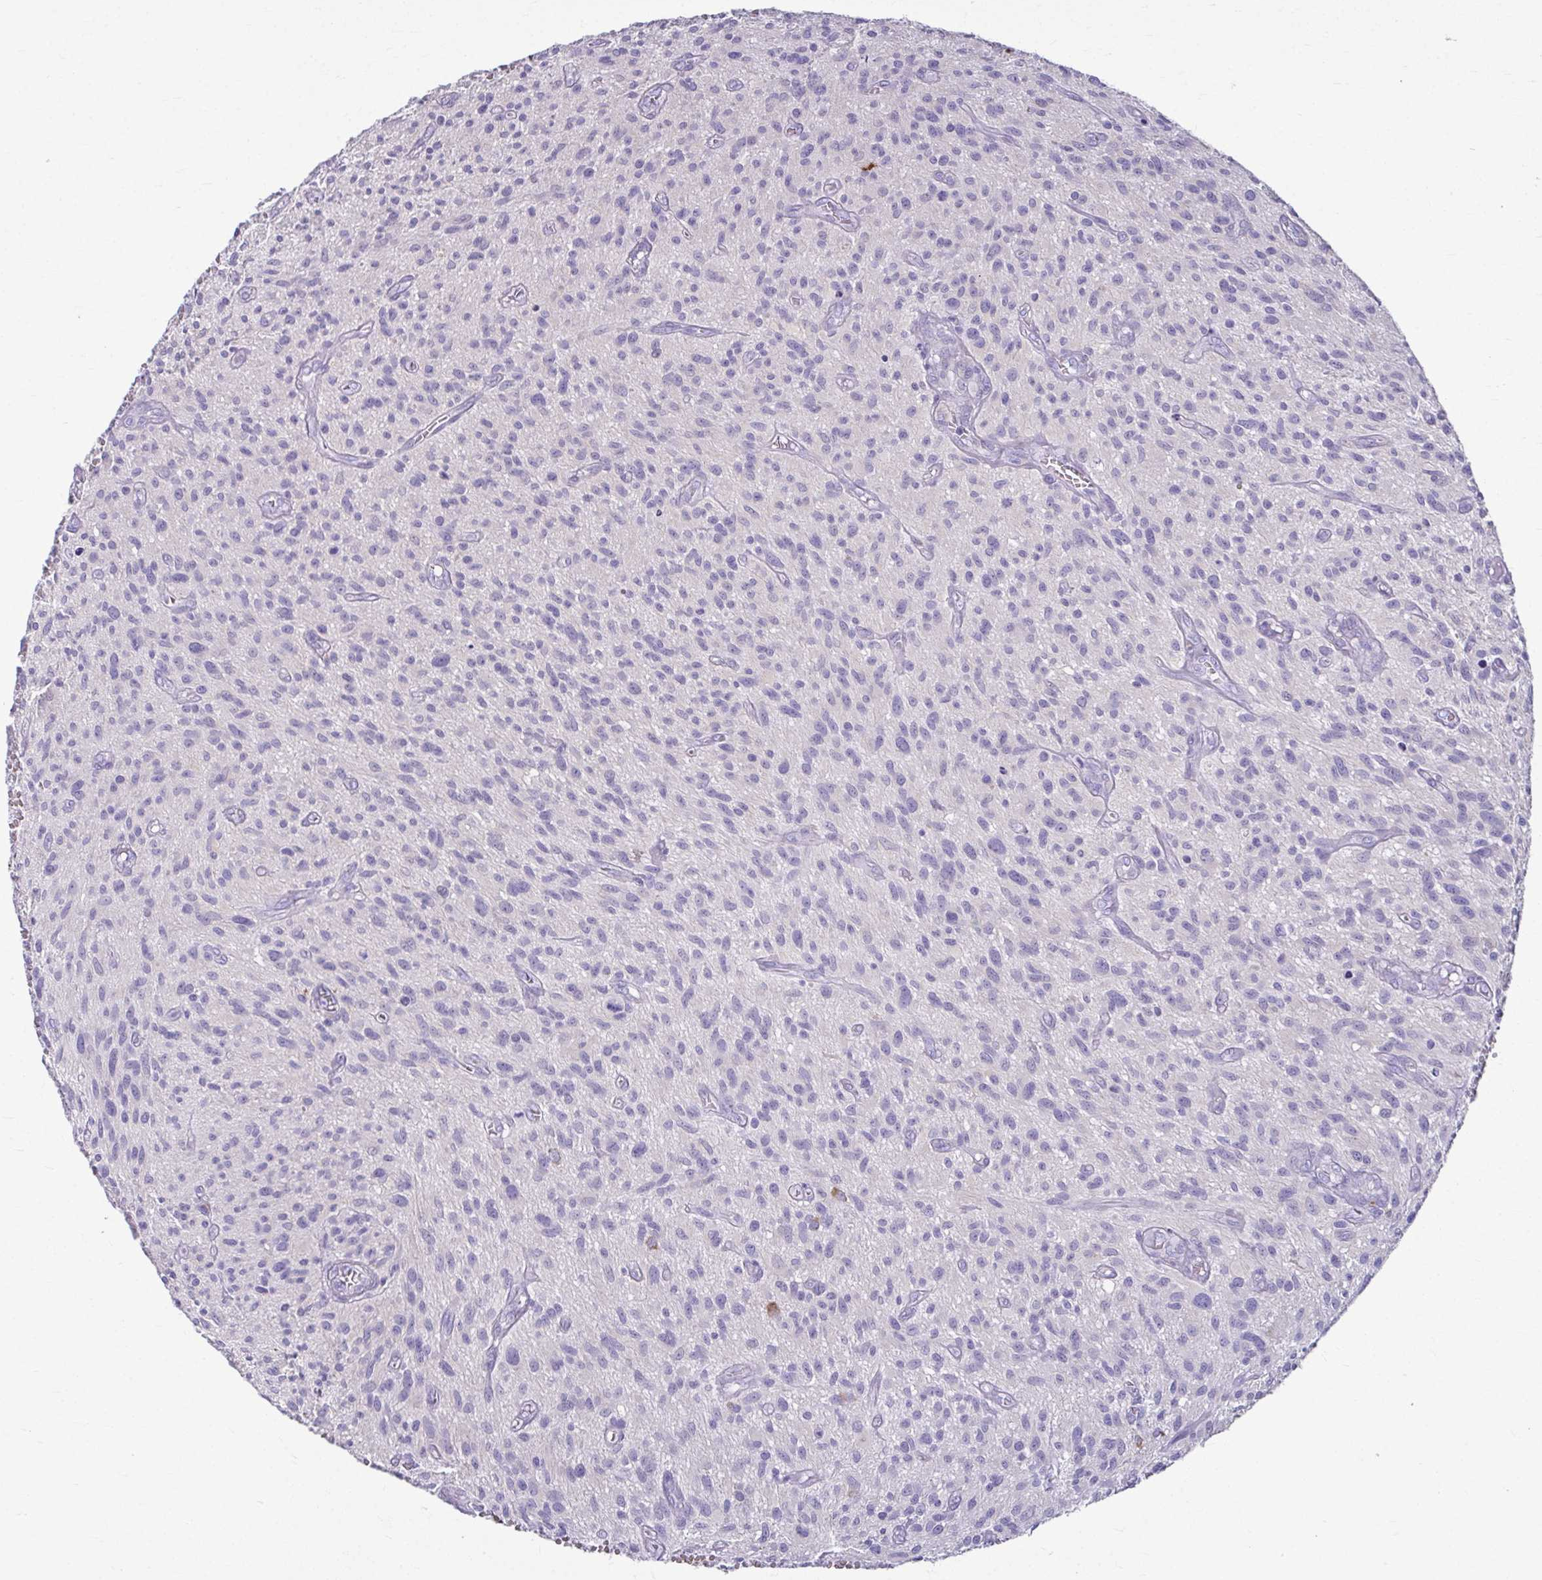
{"staining": {"intensity": "negative", "quantity": "none", "location": "none"}, "tissue": "glioma", "cell_type": "Tumor cells", "image_type": "cancer", "snomed": [{"axis": "morphology", "description": "Glioma, malignant, High grade"}, {"axis": "topography", "description": "Brain"}], "caption": "Immunohistochemistry (IHC) micrograph of malignant high-grade glioma stained for a protein (brown), which demonstrates no positivity in tumor cells.", "gene": "SERPINI1", "patient": {"sex": "male", "age": 75}}